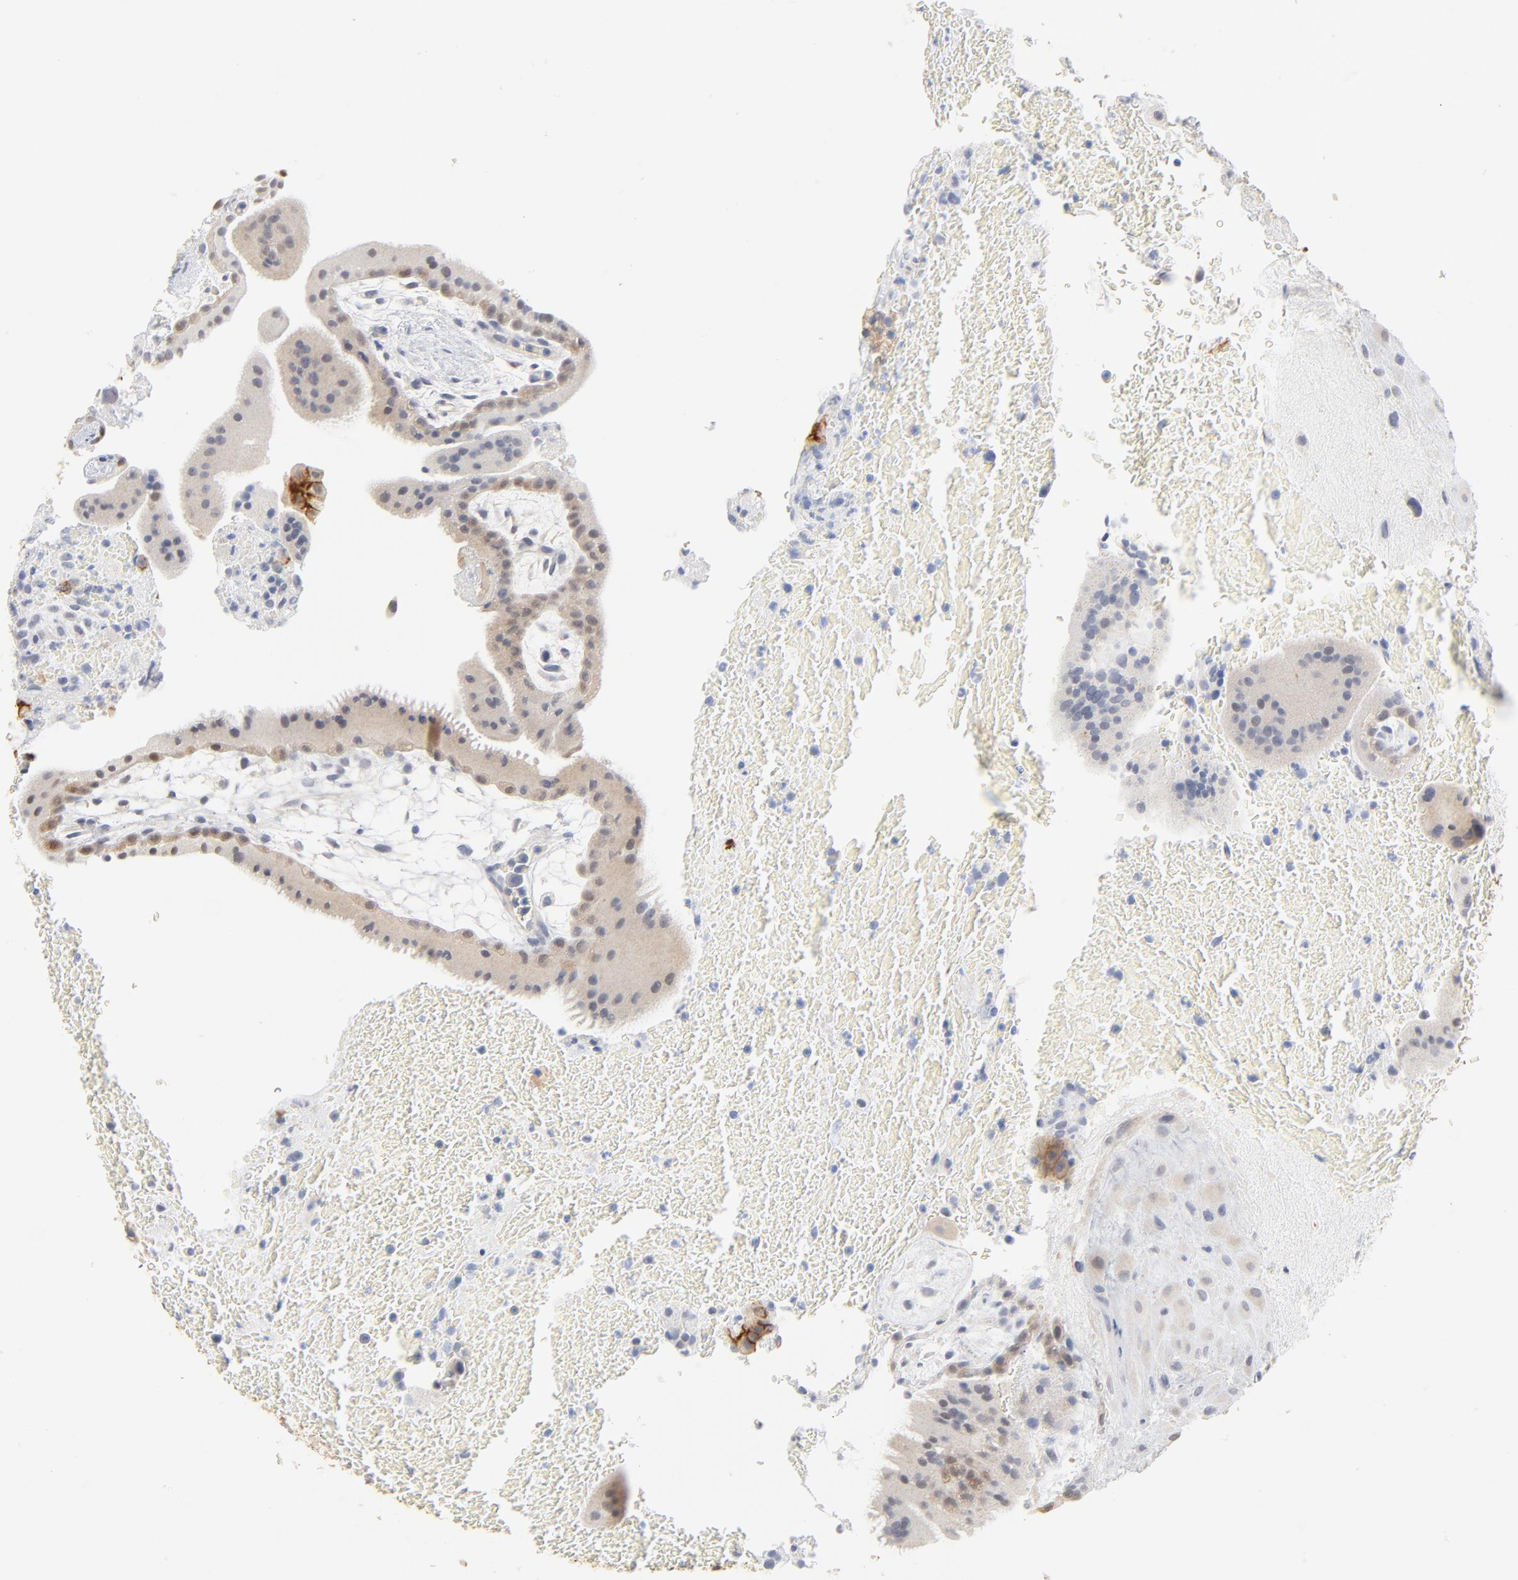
{"staining": {"intensity": "negative", "quantity": "none", "location": "none"}, "tissue": "placenta", "cell_type": "Decidual cells", "image_type": "normal", "snomed": [{"axis": "morphology", "description": "Normal tissue, NOS"}, {"axis": "topography", "description": "Placenta"}], "caption": "Decidual cells are negative for protein expression in benign human placenta. Nuclei are stained in blue.", "gene": "EPCAM", "patient": {"sex": "female", "age": 19}}